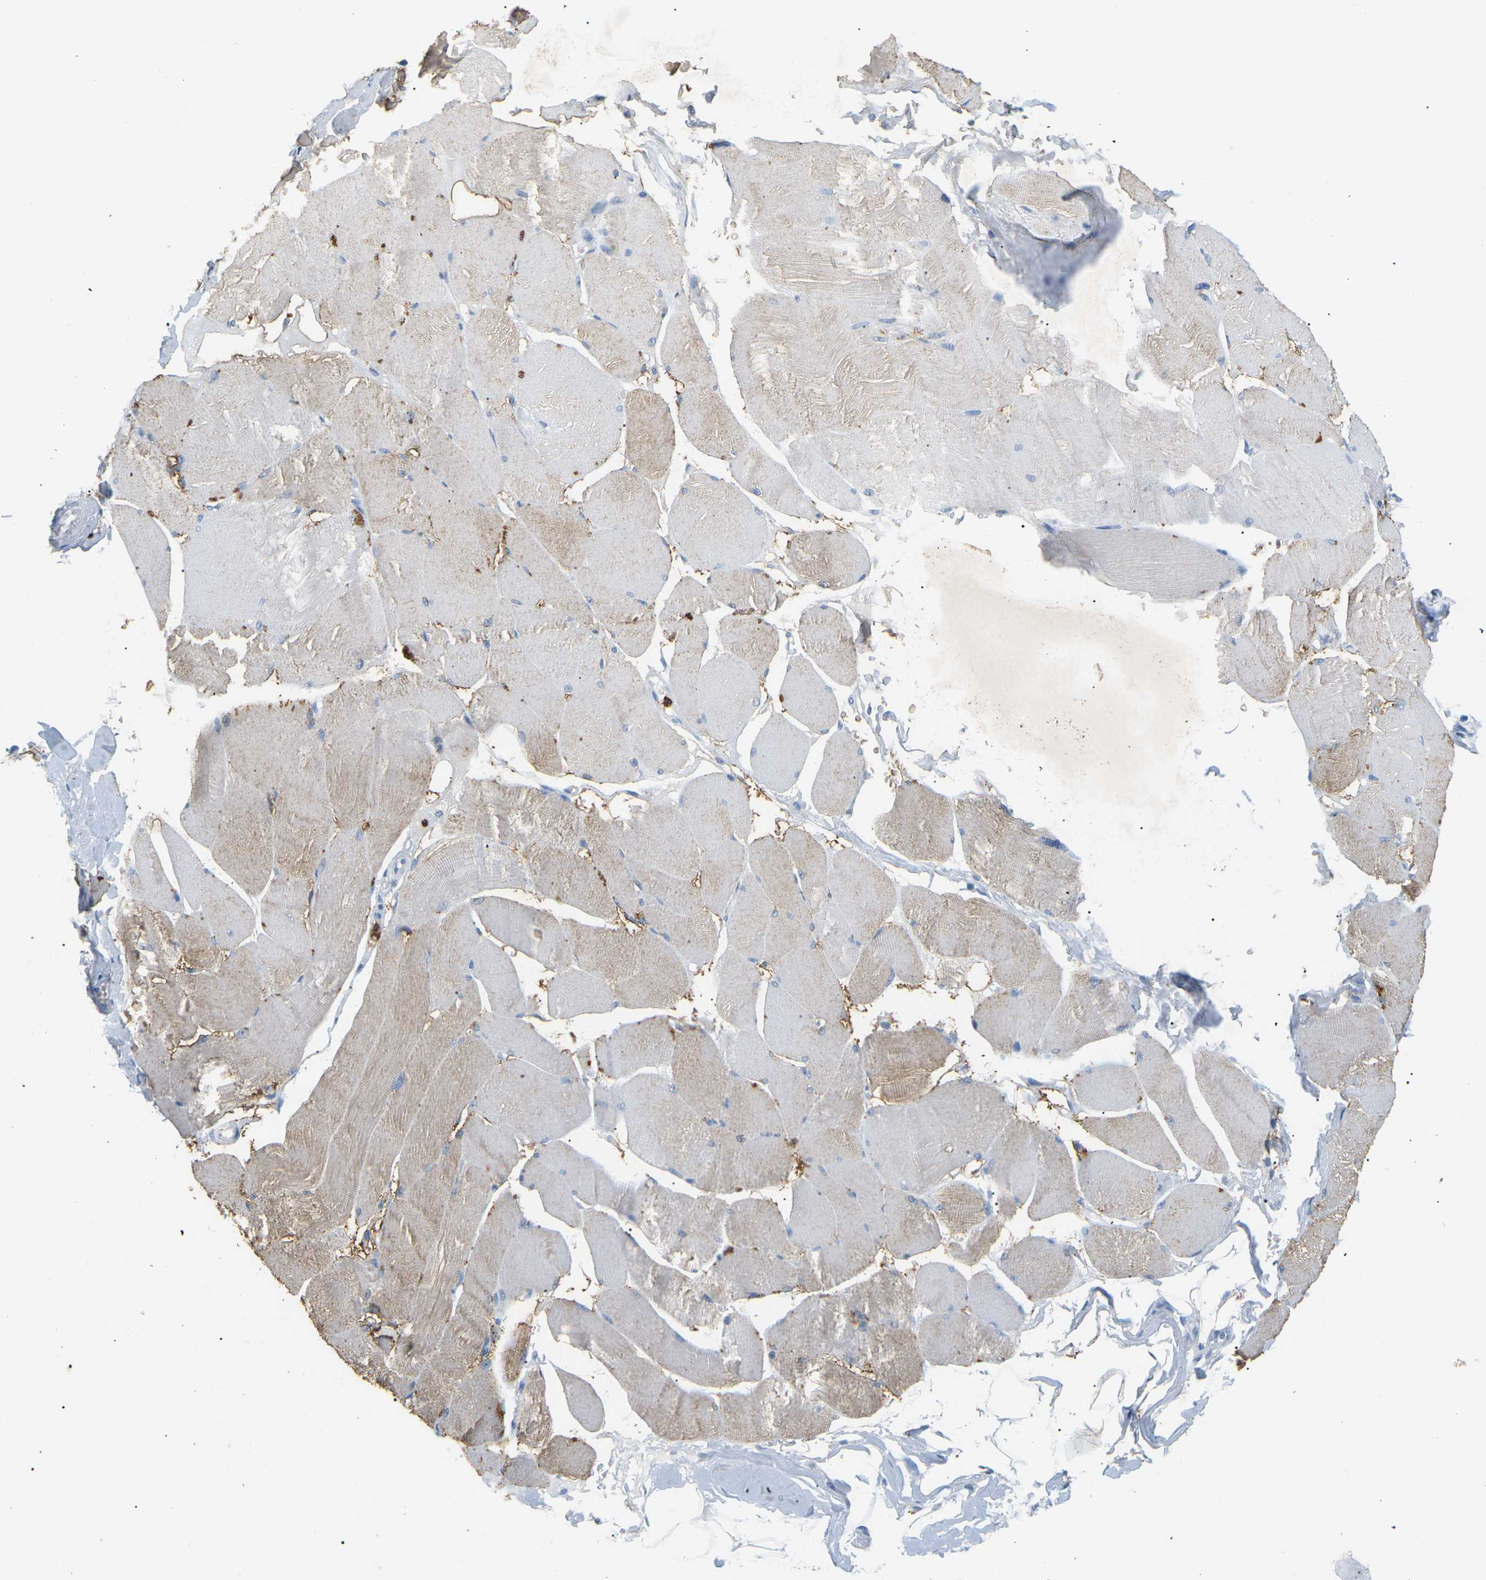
{"staining": {"intensity": "weak", "quantity": "25%-75%", "location": "cytoplasmic/membranous"}, "tissue": "skeletal muscle", "cell_type": "Myocytes", "image_type": "normal", "snomed": [{"axis": "morphology", "description": "Normal tissue, NOS"}, {"axis": "topography", "description": "Skin"}, {"axis": "topography", "description": "Skeletal muscle"}], "caption": "This histopathology image reveals normal skeletal muscle stained with immunohistochemistry to label a protein in brown. The cytoplasmic/membranous of myocytes show weak positivity for the protein. Nuclei are counter-stained blue.", "gene": "ADM", "patient": {"sex": "male", "age": 83}}